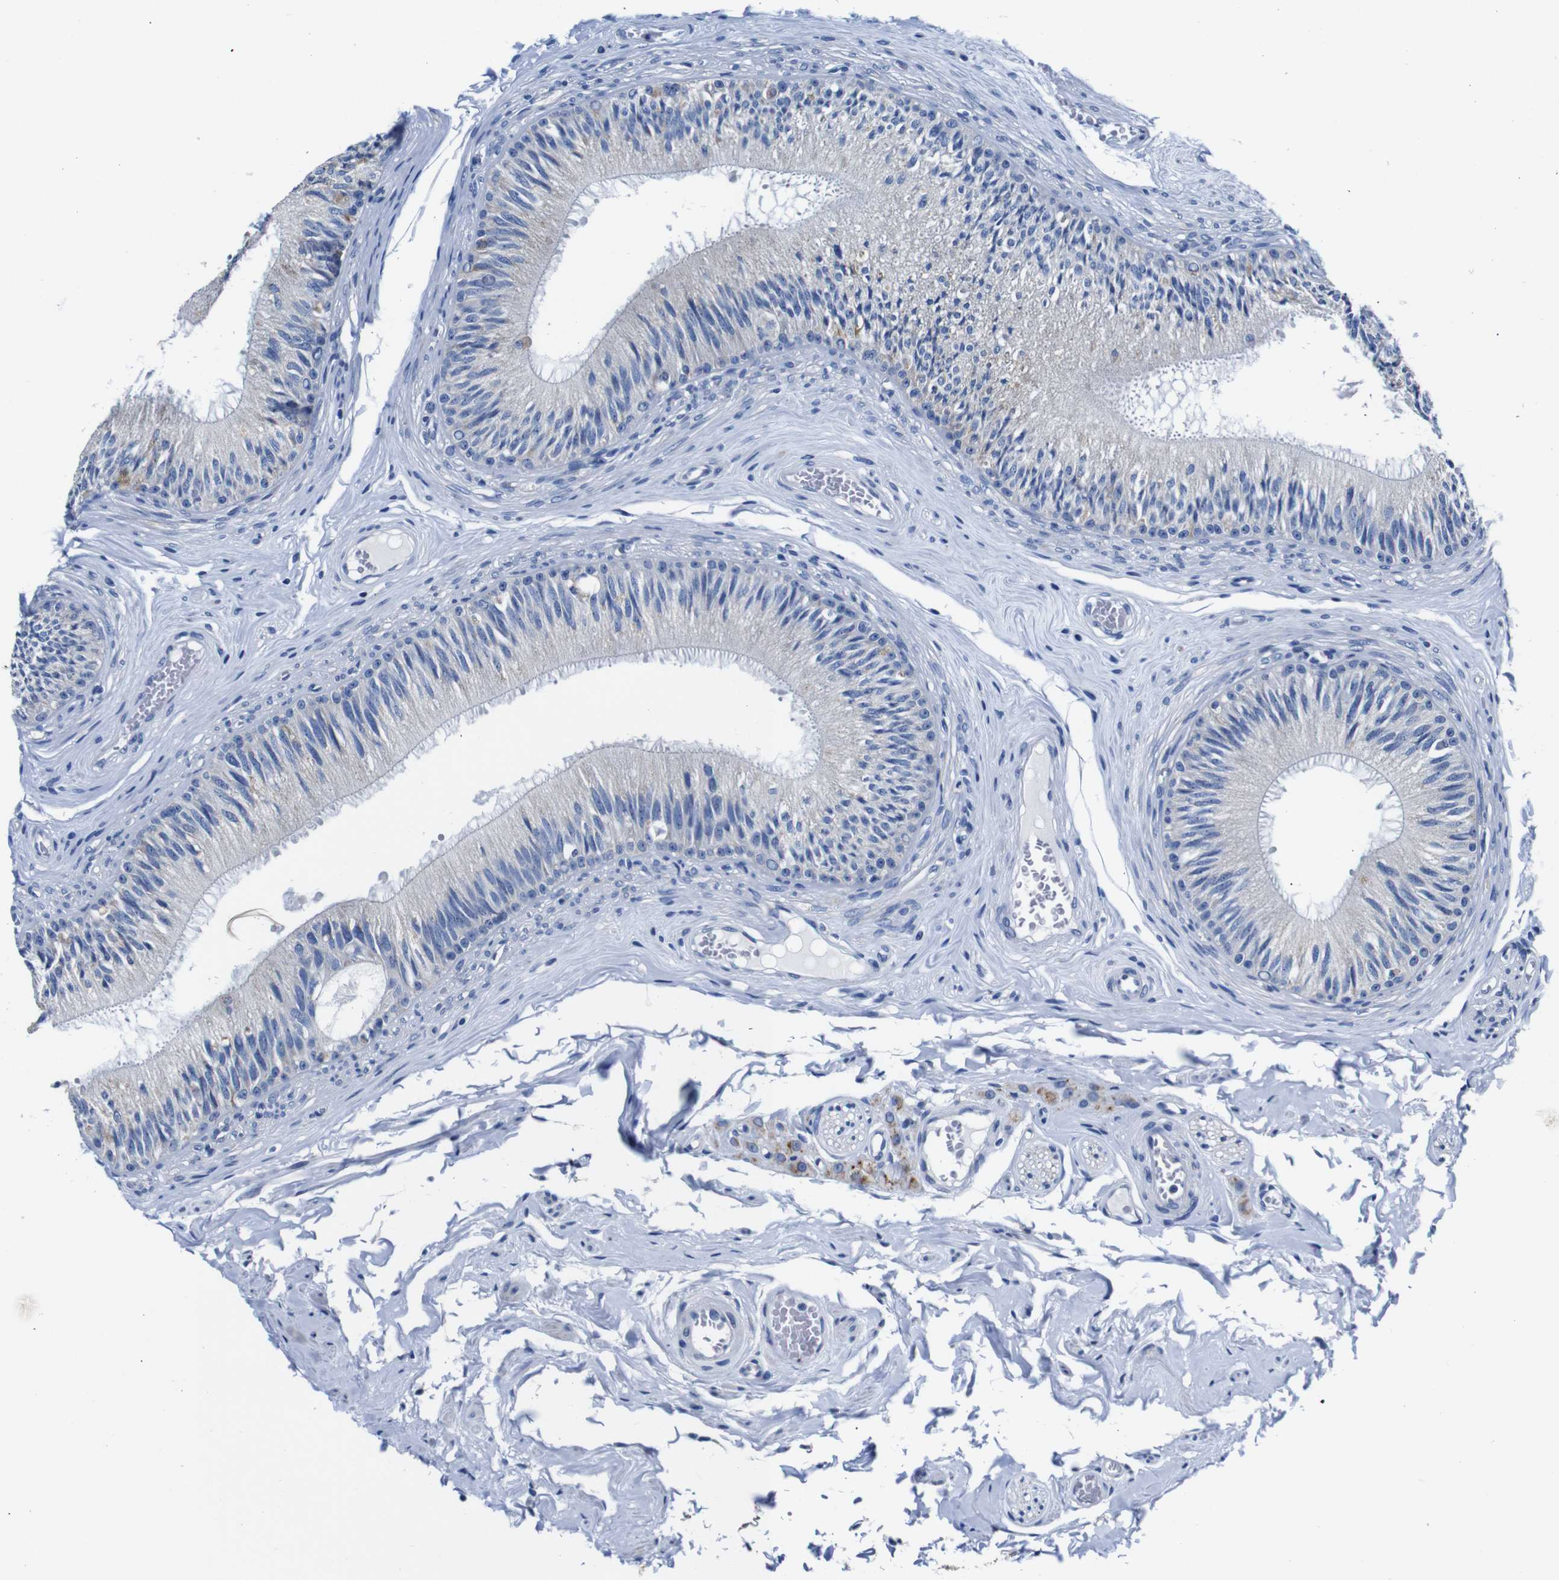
{"staining": {"intensity": "moderate", "quantity": "<25%", "location": "cytoplasmic/membranous"}, "tissue": "epididymis", "cell_type": "Glandular cells", "image_type": "normal", "snomed": [{"axis": "morphology", "description": "Normal tissue, NOS"}, {"axis": "topography", "description": "Testis"}, {"axis": "topography", "description": "Epididymis"}], "caption": "Immunohistochemical staining of unremarkable epididymis demonstrates moderate cytoplasmic/membranous protein staining in about <25% of glandular cells. (Stains: DAB (3,3'-diaminobenzidine) in brown, nuclei in blue, Microscopy: brightfield microscopy at high magnification).", "gene": "SNX19", "patient": {"sex": "male", "age": 36}}